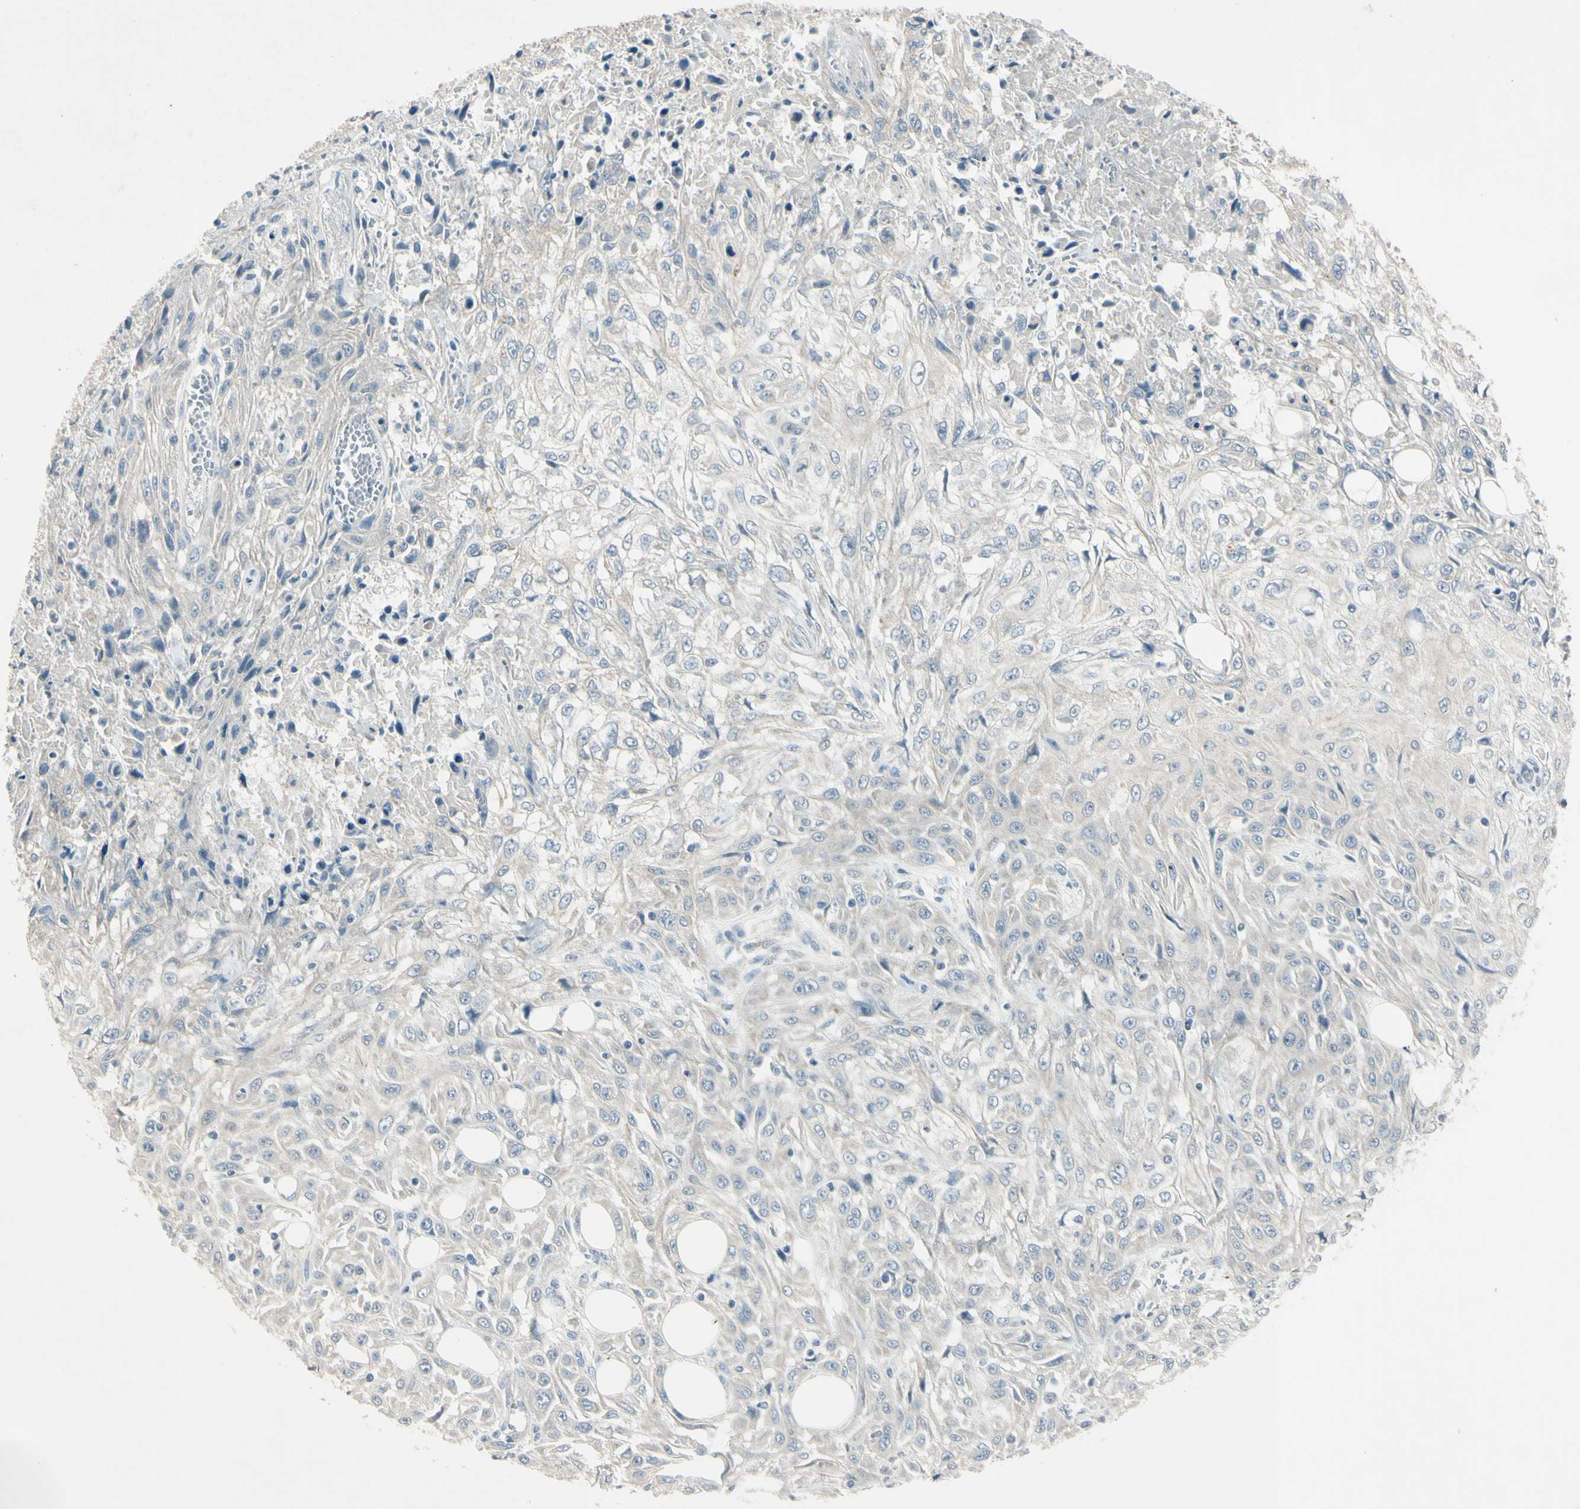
{"staining": {"intensity": "negative", "quantity": "none", "location": "none"}, "tissue": "skin cancer", "cell_type": "Tumor cells", "image_type": "cancer", "snomed": [{"axis": "morphology", "description": "Squamous cell carcinoma, NOS"}, {"axis": "morphology", "description": "Squamous cell carcinoma, metastatic, NOS"}, {"axis": "topography", "description": "Skin"}, {"axis": "topography", "description": "Lymph node"}], "caption": "Tumor cells are negative for brown protein staining in skin cancer.", "gene": "AATK", "patient": {"sex": "male", "age": 75}}